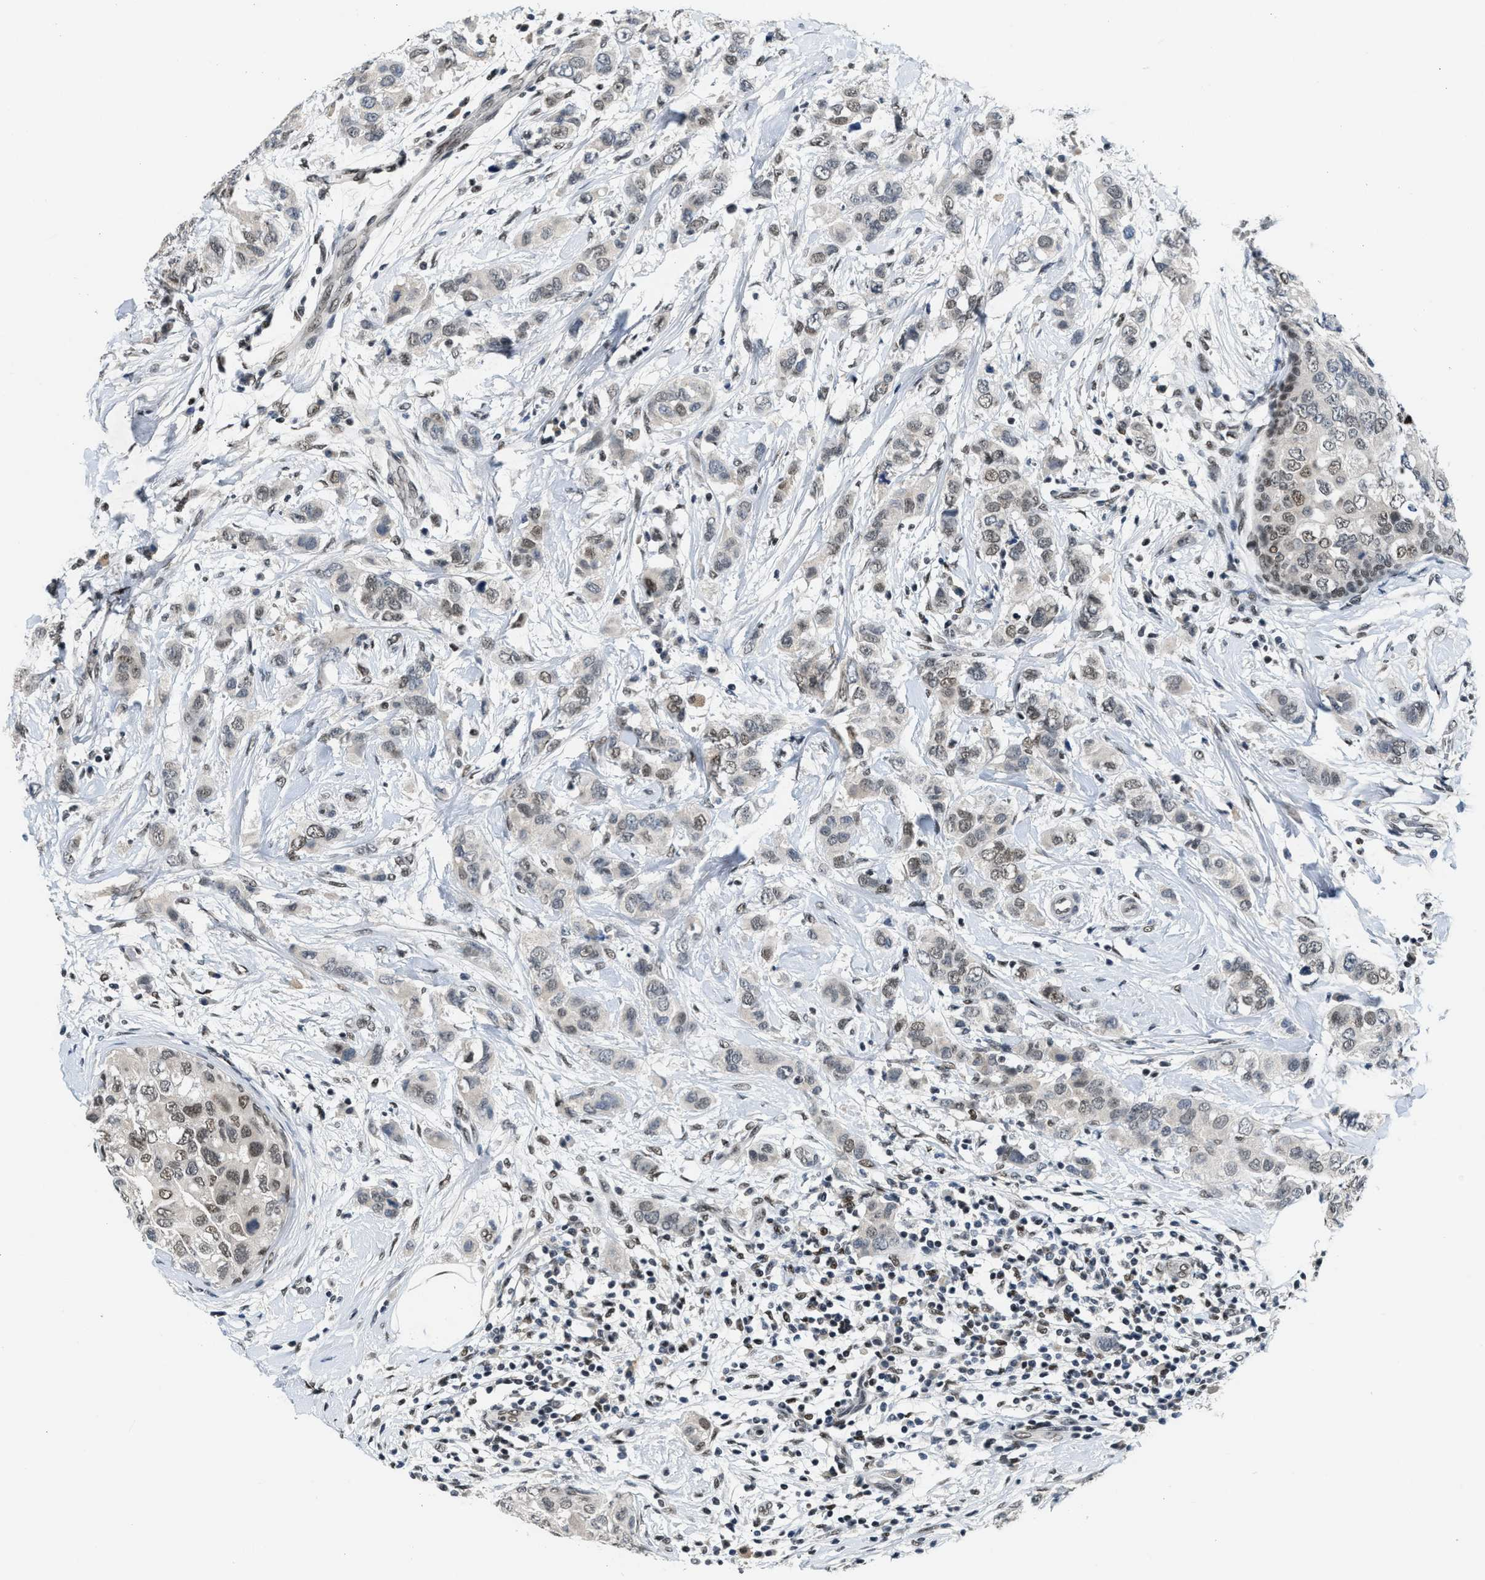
{"staining": {"intensity": "moderate", "quantity": "<25%", "location": "nuclear"}, "tissue": "breast cancer", "cell_type": "Tumor cells", "image_type": "cancer", "snomed": [{"axis": "morphology", "description": "Duct carcinoma"}, {"axis": "topography", "description": "Breast"}], "caption": "Breast infiltrating ductal carcinoma stained with a protein marker reveals moderate staining in tumor cells.", "gene": "NCOA1", "patient": {"sex": "female", "age": 50}}